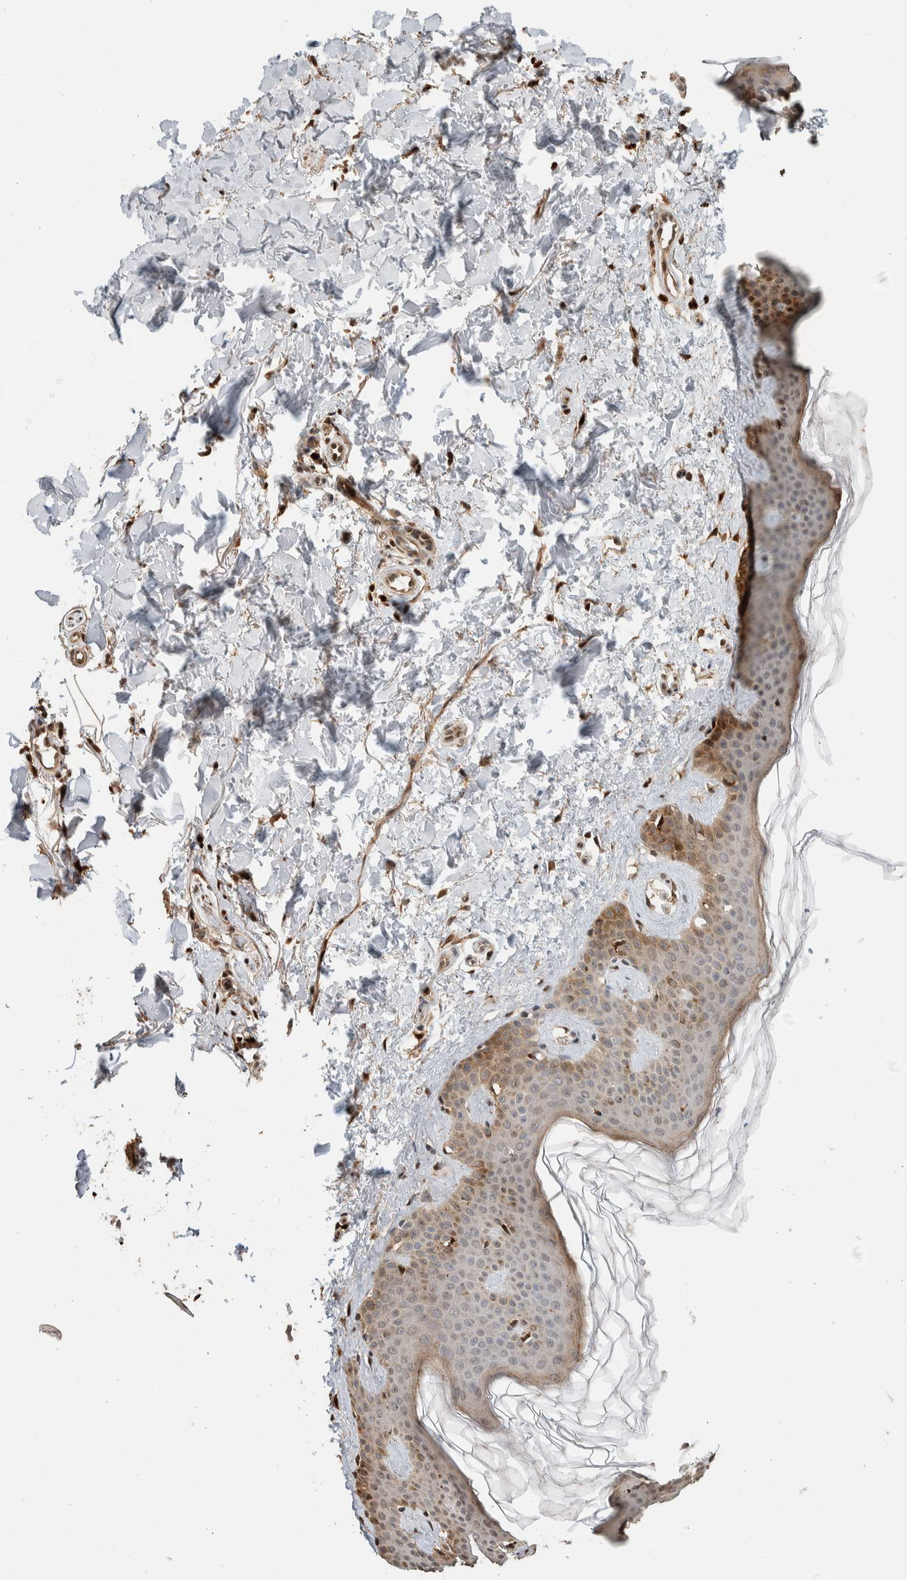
{"staining": {"intensity": "strong", "quantity": ">75%", "location": "cytoplasmic/membranous,nuclear"}, "tissue": "skin", "cell_type": "Fibroblasts", "image_type": "normal", "snomed": [{"axis": "morphology", "description": "Normal tissue, NOS"}, {"axis": "topography", "description": "Skin"}], "caption": "Brown immunohistochemical staining in benign skin demonstrates strong cytoplasmic/membranous,nuclear positivity in approximately >75% of fibroblasts. (IHC, brightfield microscopy, high magnification).", "gene": "VPS53", "patient": {"sex": "male", "age": 67}}